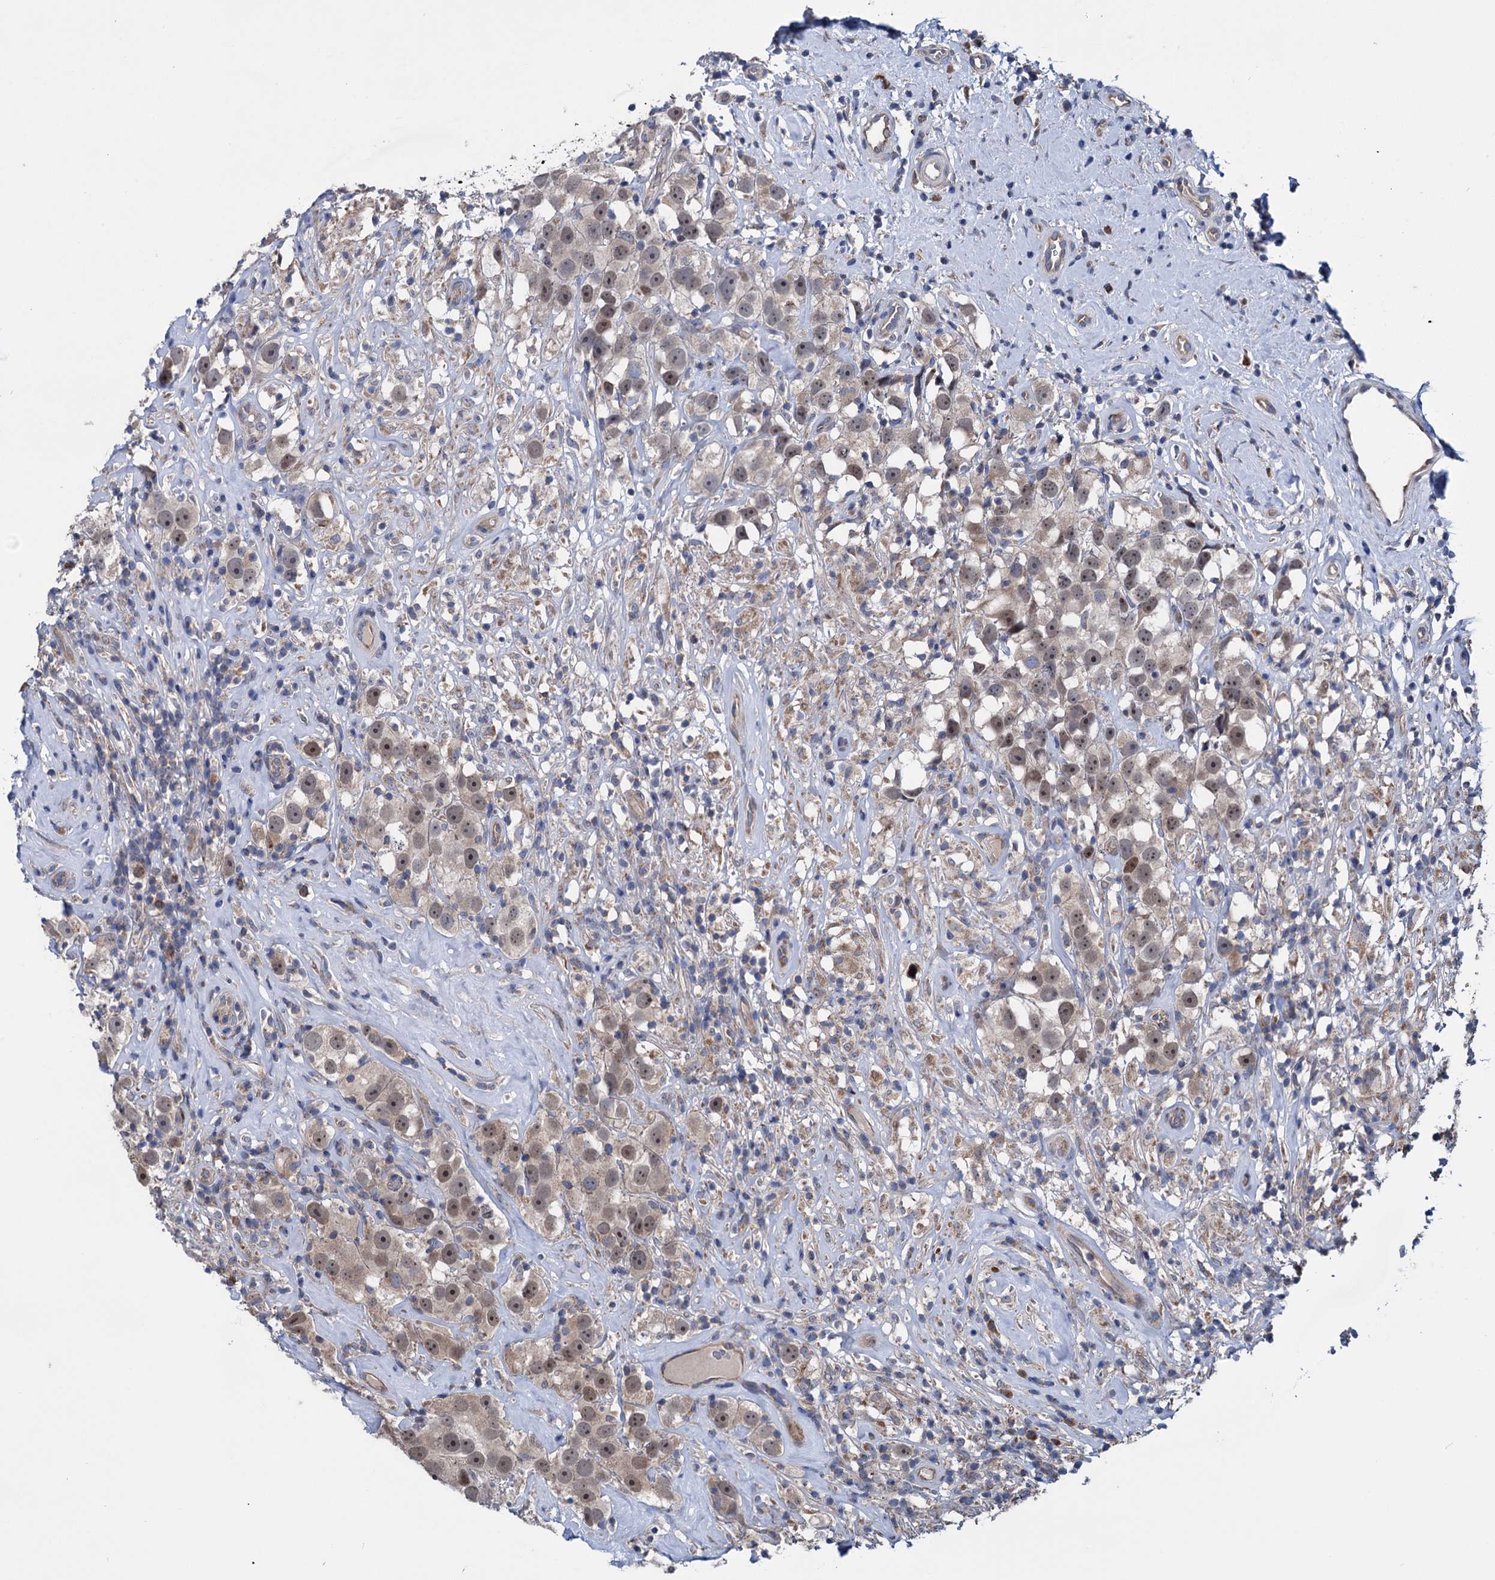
{"staining": {"intensity": "weak", "quantity": "25%-75%", "location": "cytoplasmic/membranous,nuclear"}, "tissue": "testis cancer", "cell_type": "Tumor cells", "image_type": "cancer", "snomed": [{"axis": "morphology", "description": "Seminoma, NOS"}, {"axis": "topography", "description": "Testis"}], "caption": "Testis seminoma stained with DAB (3,3'-diaminobenzidine) immunohistochemistry demonstrates low levels of weak cytoplasmic/membranous and nuclear expression in approximately 25%-75% of tumor cells.", "gene": "EYA4", "patient": {"sex": "male", "age": 49}}